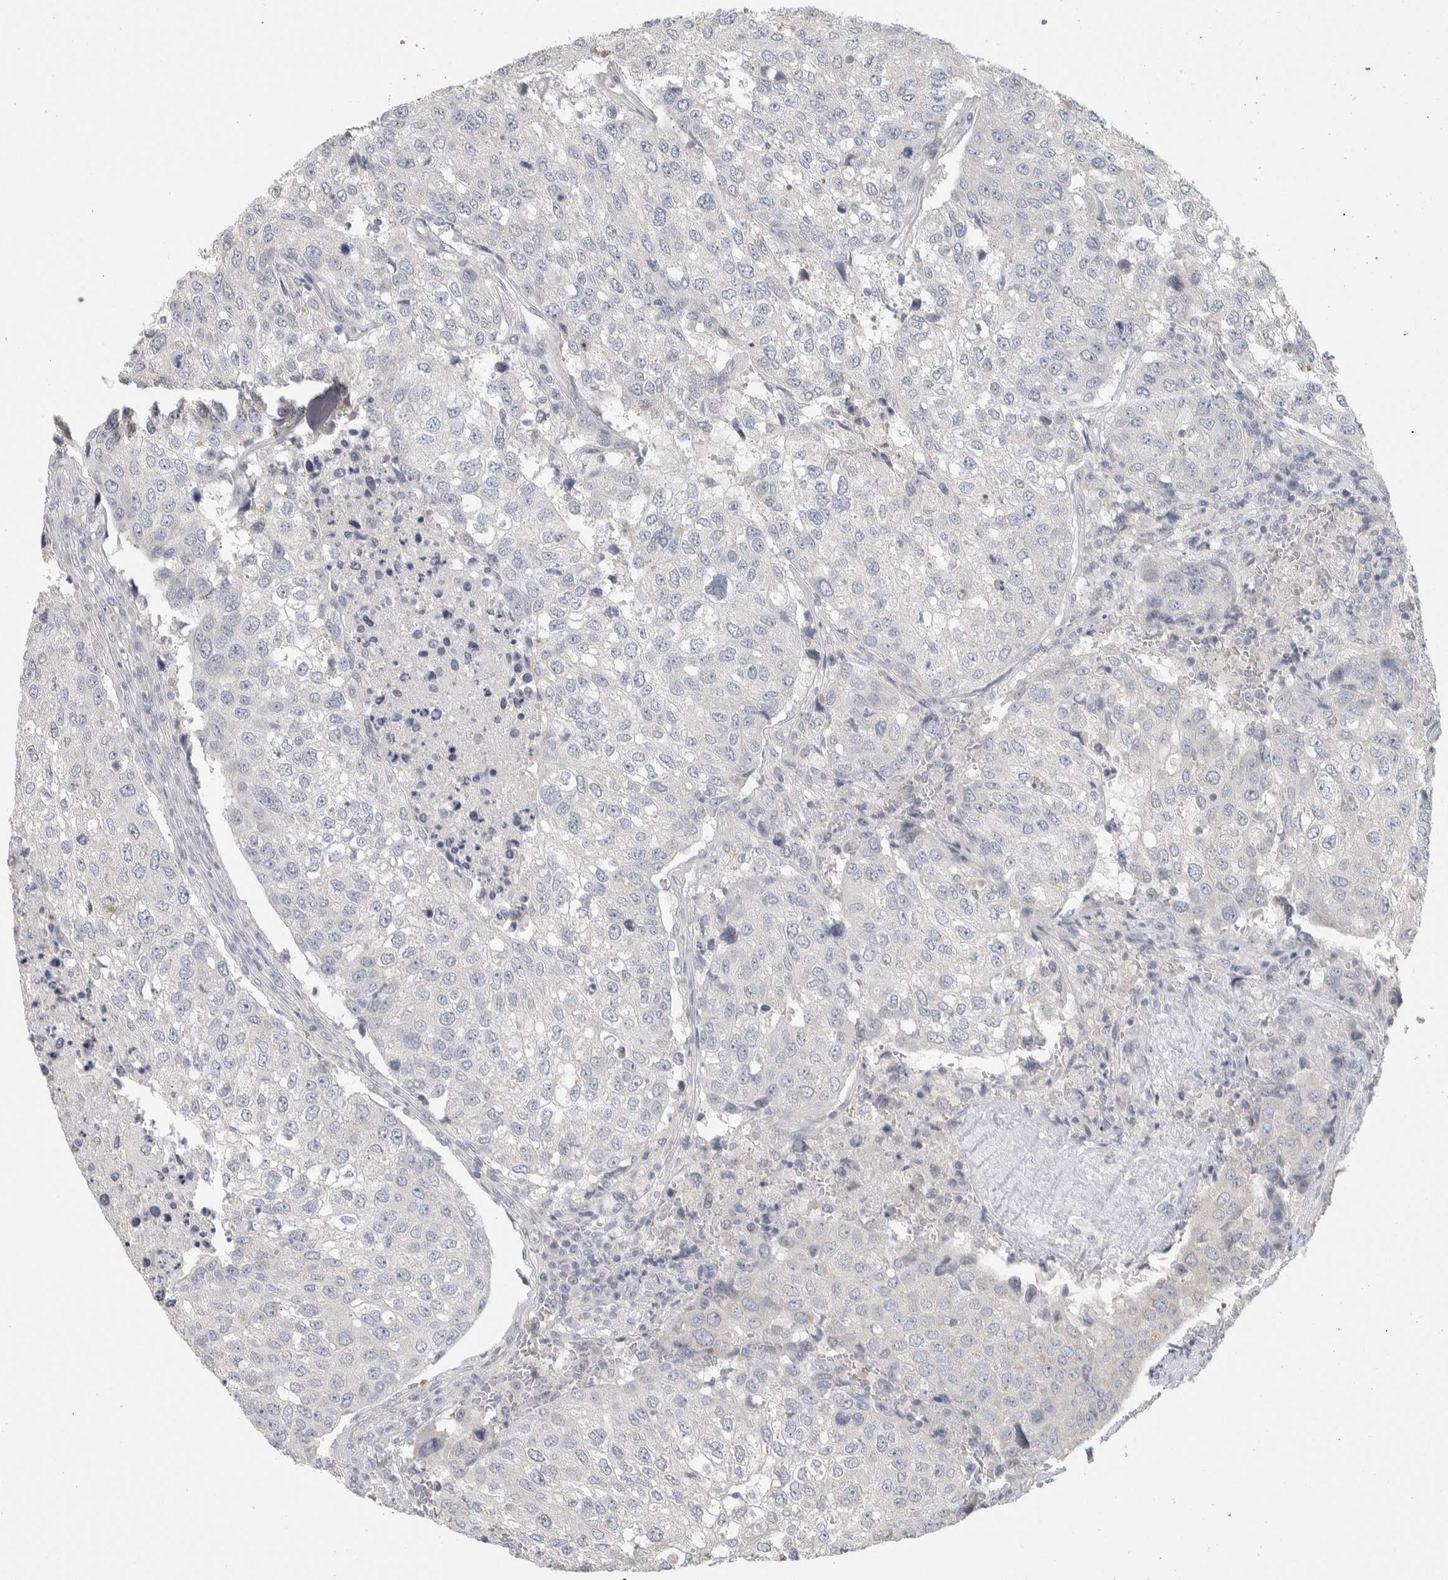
{"staining": {"intensity": "negative", "quantity": "none", "location": "none"}, "tissue": "urothelial cancer", "cell_type": "Tumor cells", "image_type": "cancer", "snomed": [{"axis": "morphology", "description": "Urothelial carcinoma, High grade"}, {"axis": "topography", "description": "Lymph node"}, {"axis": "topography", "description": "Urinary bladder"}], "caption": "Image shows no significant protein staining in tumor cells of high-grade urothelial carcinoma.", "gene": "DCXR", "patient": {"sex": "male", "age": 51}}